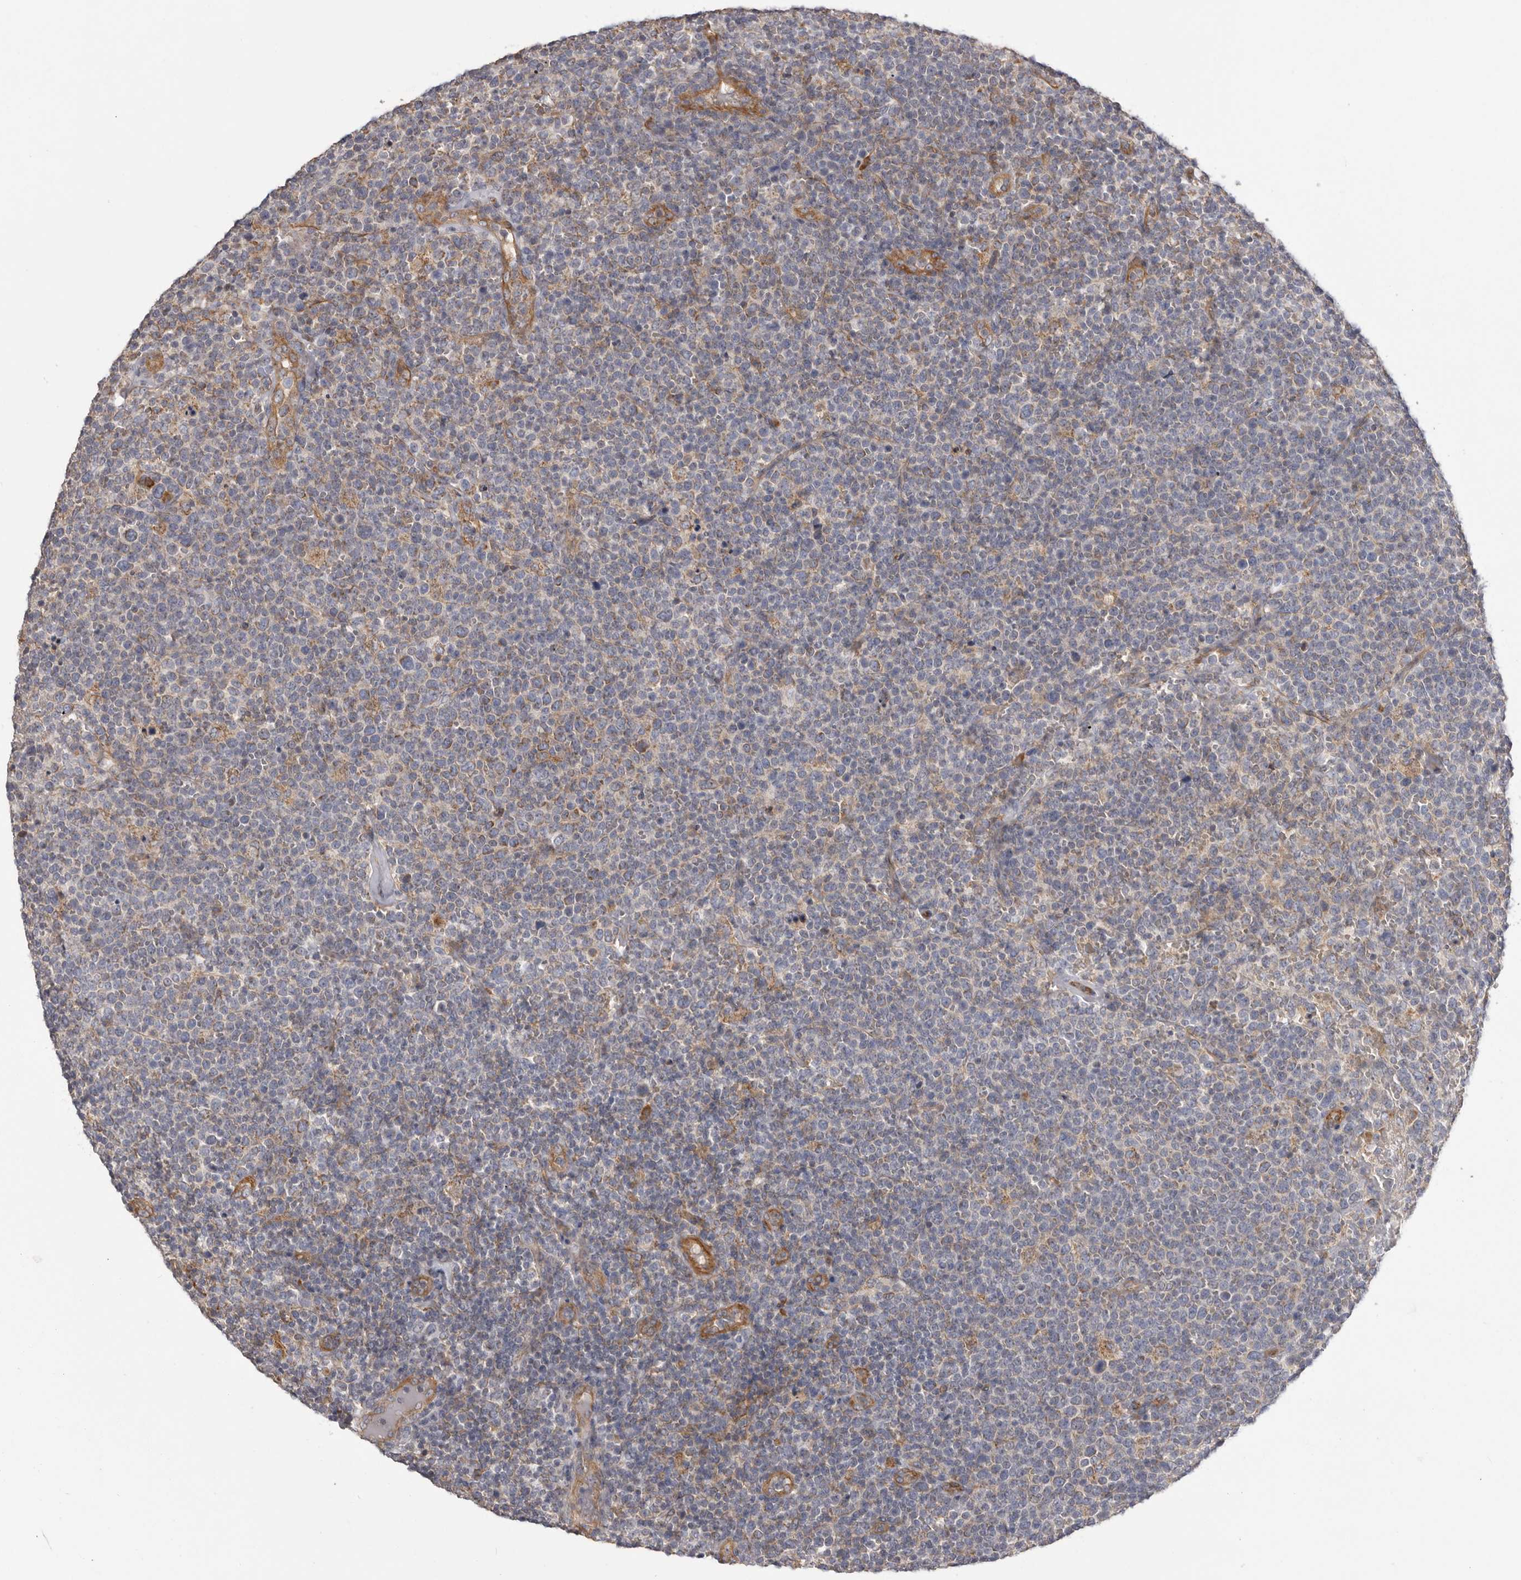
{"staining": {"intensity": "negative", "quantity": "none", "location": "none"}, "tissue": "lymphoma", "cell_type": "Tumor cells", "image_type": "cancer", "snomed": [{"axis": "morphology", "description": "Malignant lymphoma, non-Hodgkin's type, High grade"}, {"axis": "topography", "description": "Lymph node"}], "caption": "Tumor cells are negative for brown protein staining in malignant lymphoma, non-Hodgkin's type (high-grade).", "gene": "ENAH", "patient": {"sex": "male", "age": 61}}